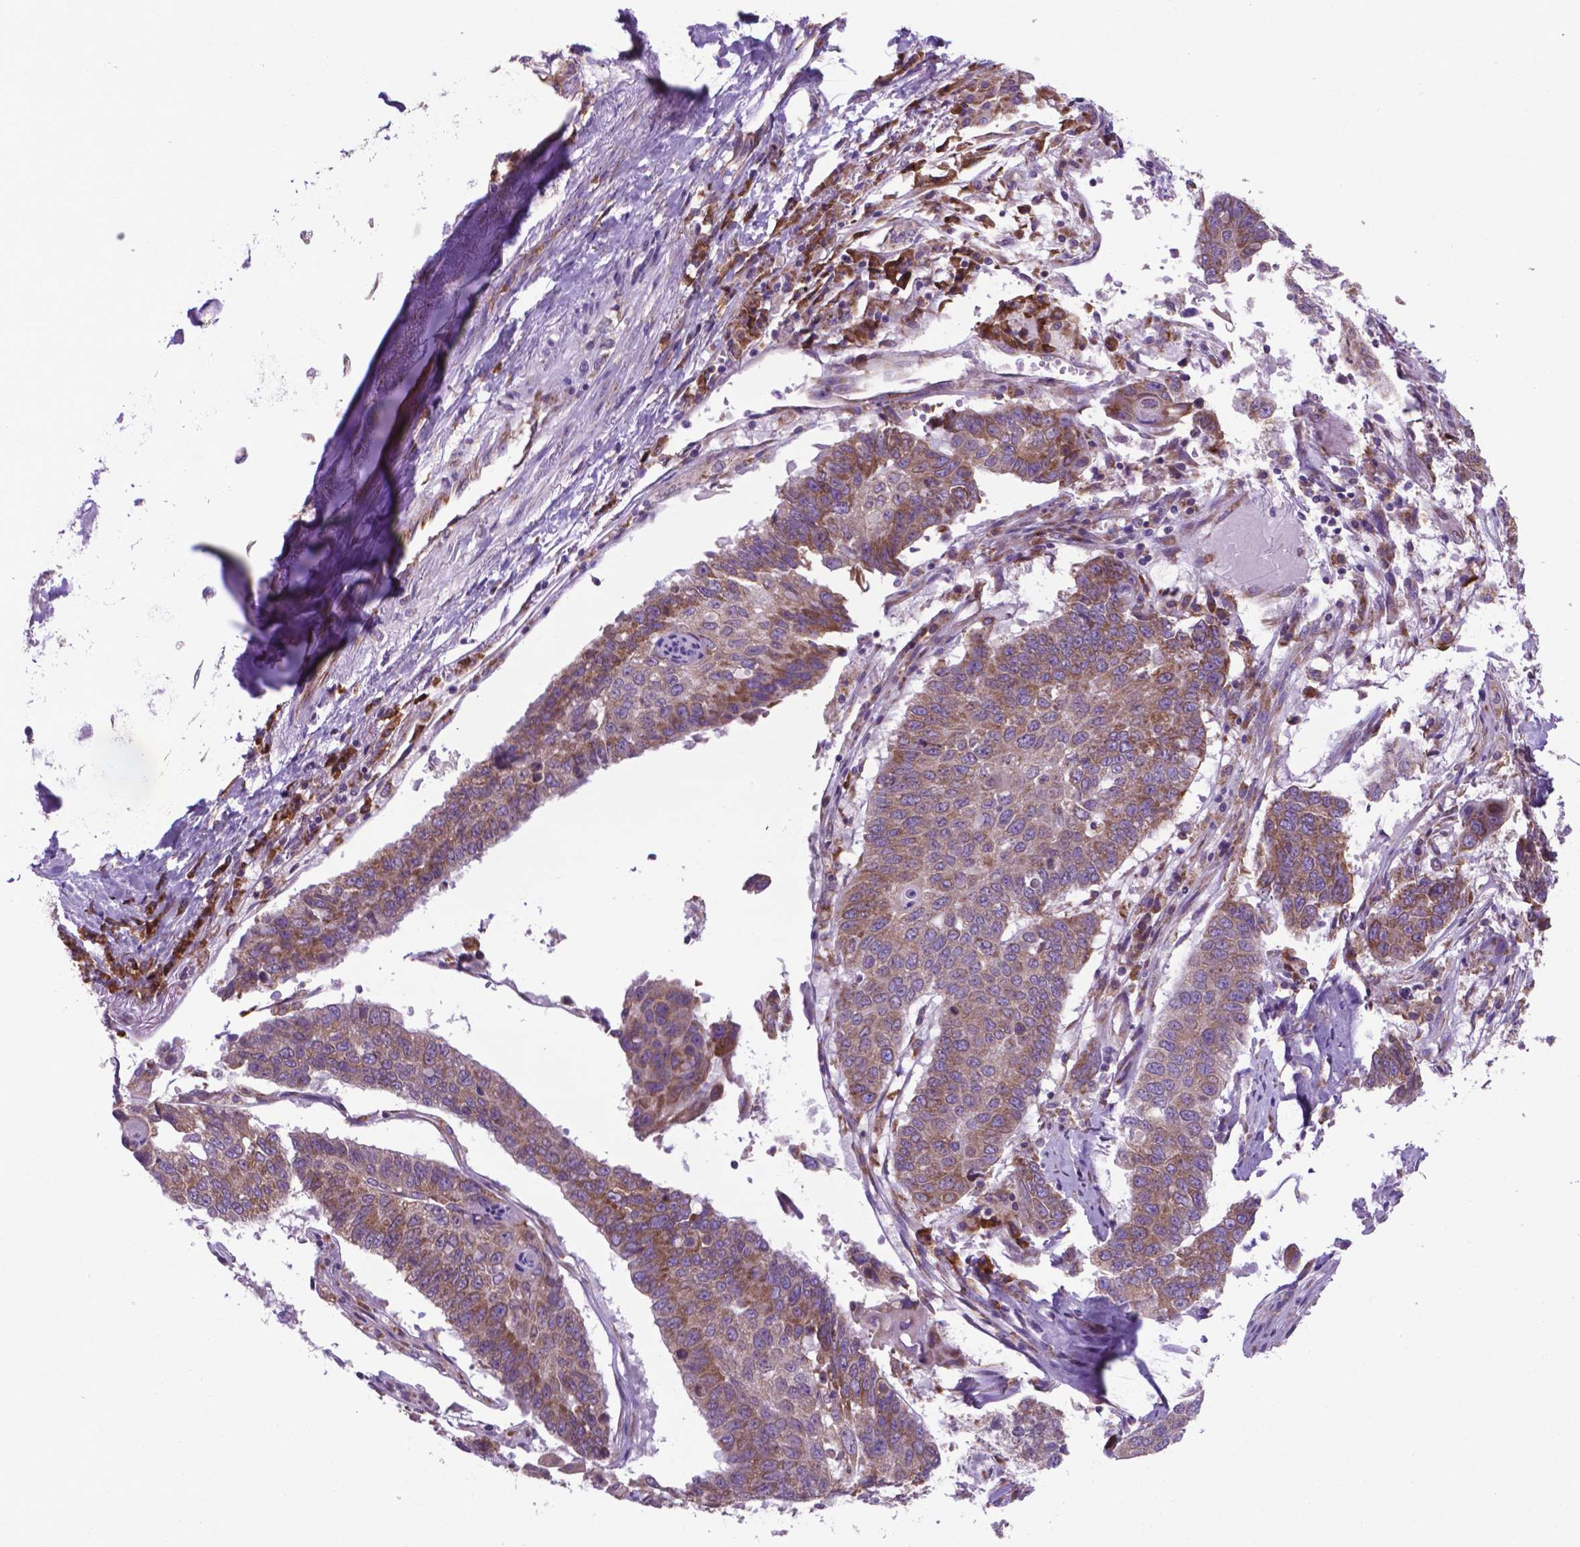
{"staining": {"intensity": "moderate", "quantity": ">75%", "location": "cytoplasmic/membranous"}, "tissue": "lung cancer", "cell_type": "Tumor cells", "image_type": "cancer", "snomed": [{"axis": "morphology", "description": "Squamous cell carcinoma, NOS"}, {"axis": "topography", "description": "Lung"}], "caption": "Brown immunohistochemical staining in human lung cancer exhibits moderate cytoplasmic/membranous expression in approximately >75% of tumor cells.", "gene": "WDR83OS", "patient": {"sex": "male", "age": 73}}